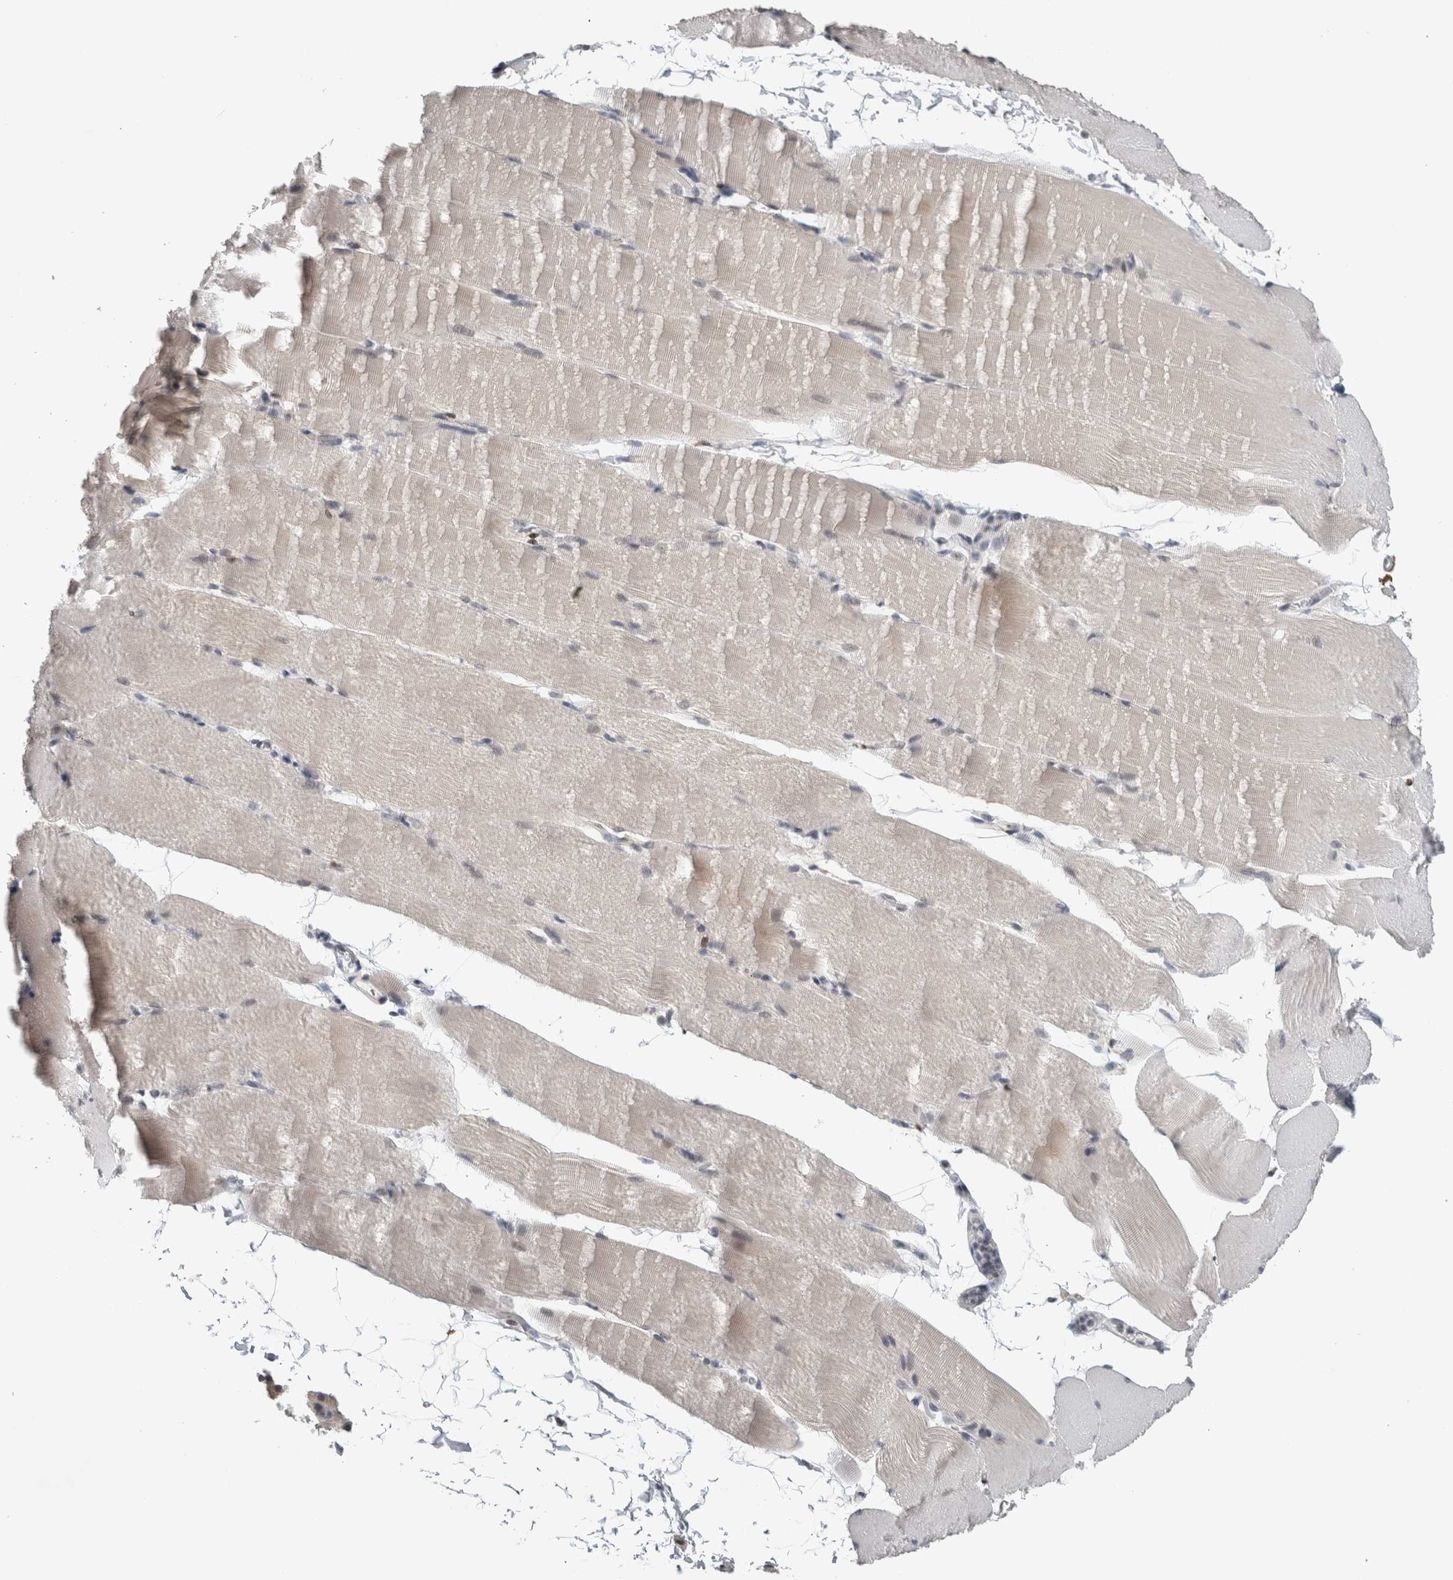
{"staining": {"intensity": "weak", "quantity": "<25%", "location": "cytoplasmic/membranous"}, "tissue": "skeletal muscle", "cell_type": "Myocytes", "image_type": "normal", "snomed": [{"axis": "morphology", "description": "Normal tissue, NOS"}, {"axis": "topography", "description": "Skeletal muscle"}, {"axis": "topography", "description": "Parathyroid gland"}], "caption": "DAB immunohistochemical staining of unremarkable human skeletal muscle displays no significant expression in myocytes.", "gene": "PRXL2A", "patient": {"sex": "female", "age": 37}}